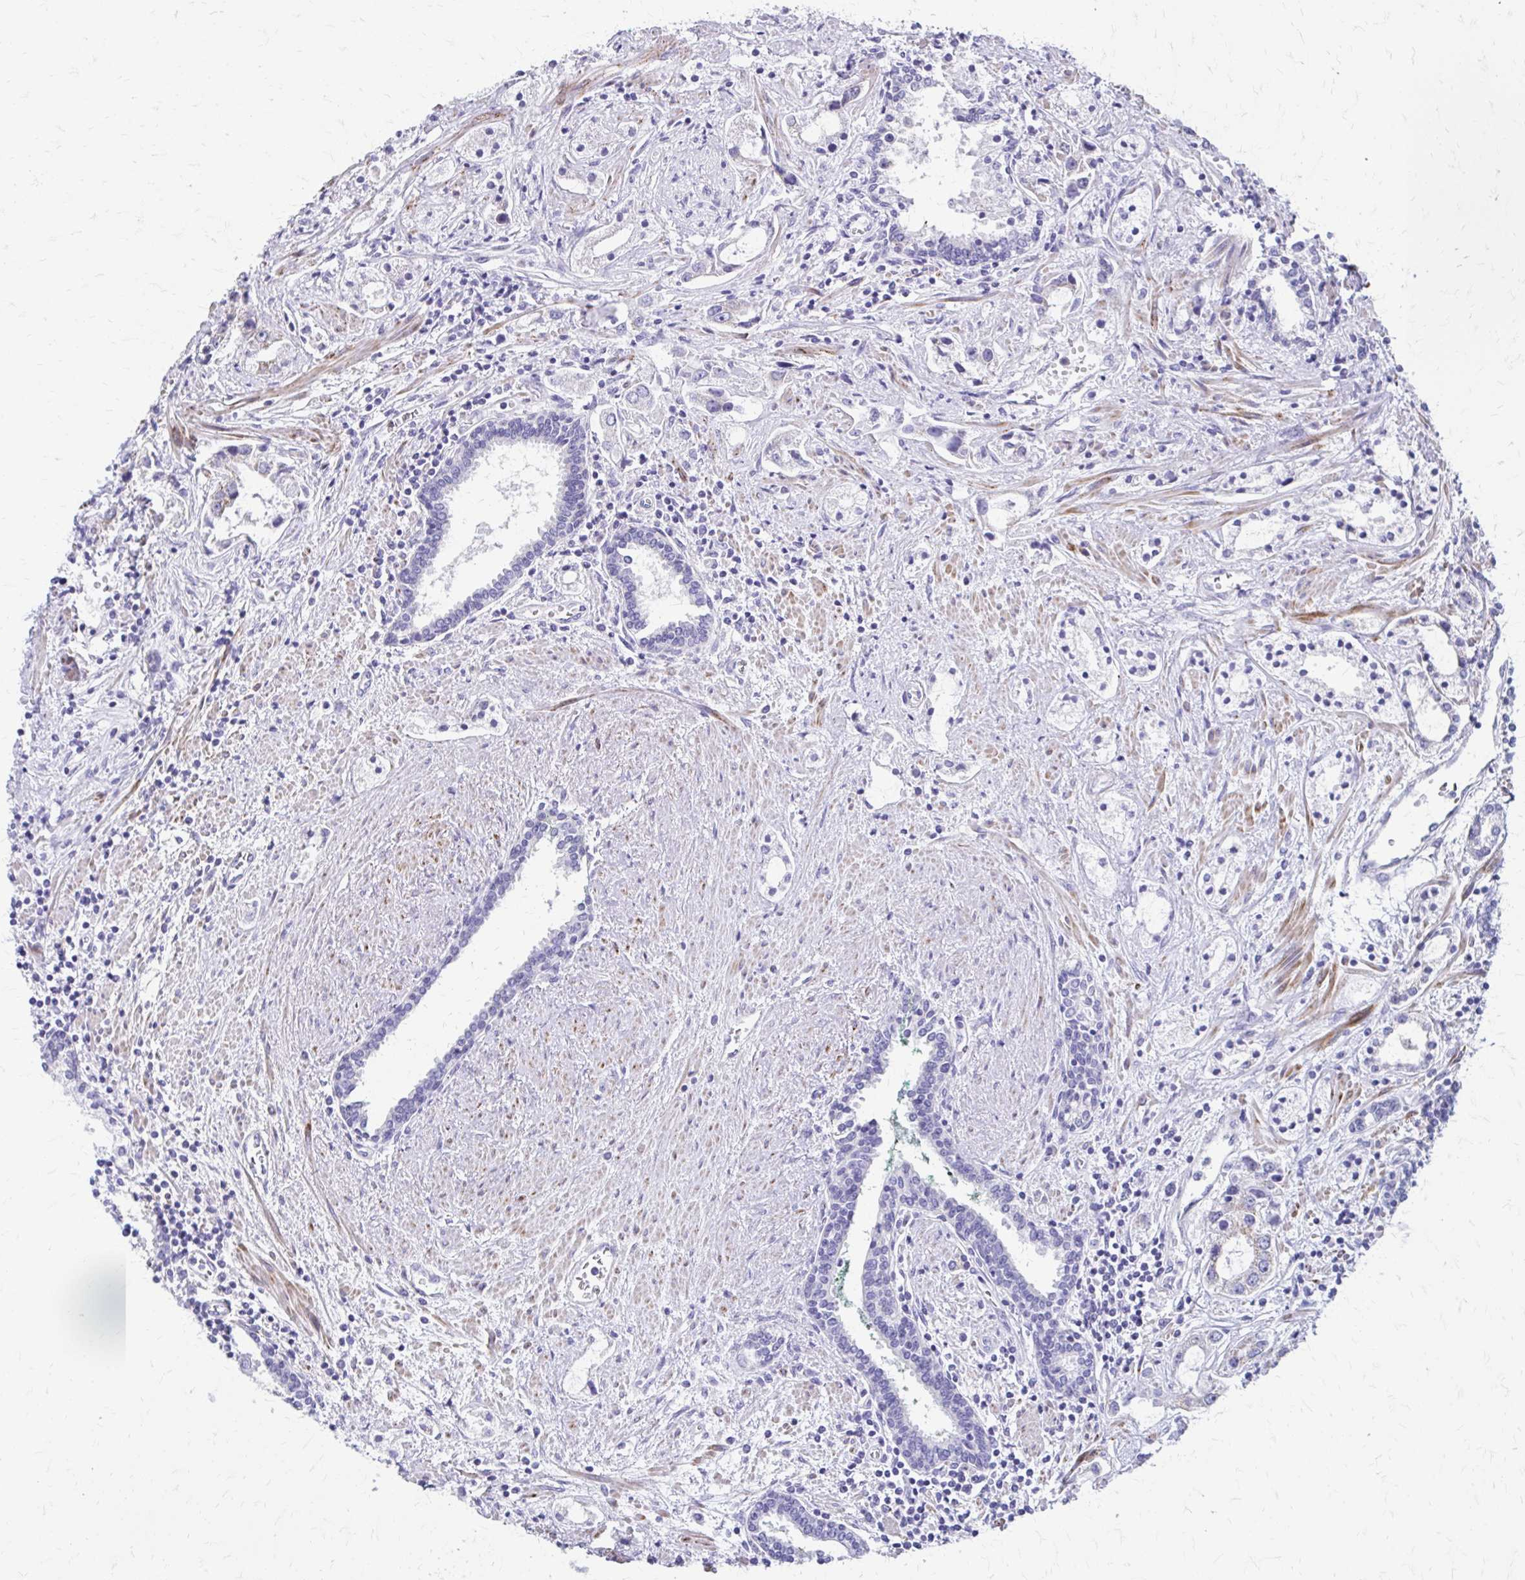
{"staining": {"intensity": "weak", "quantity": "<25%", "location": "cytoplasmic/membranous"}, "tissue": "prostate cancer", "cell_type": "Tumor cells", "image_type": "cancer", "snomed": [{"axis": "morphology", "description": "Adenocarcinoma, Medium grade"}, {"axis": "topography", "description": "Prostate"}], "caption": "Prostate adenocarcinoma (medium-grade) was stained to show a protein in brown. There is no significant staining in tumor cells.", "gene": "ZSCAN5B", "patient": {"sex": "male", "age": 57}}